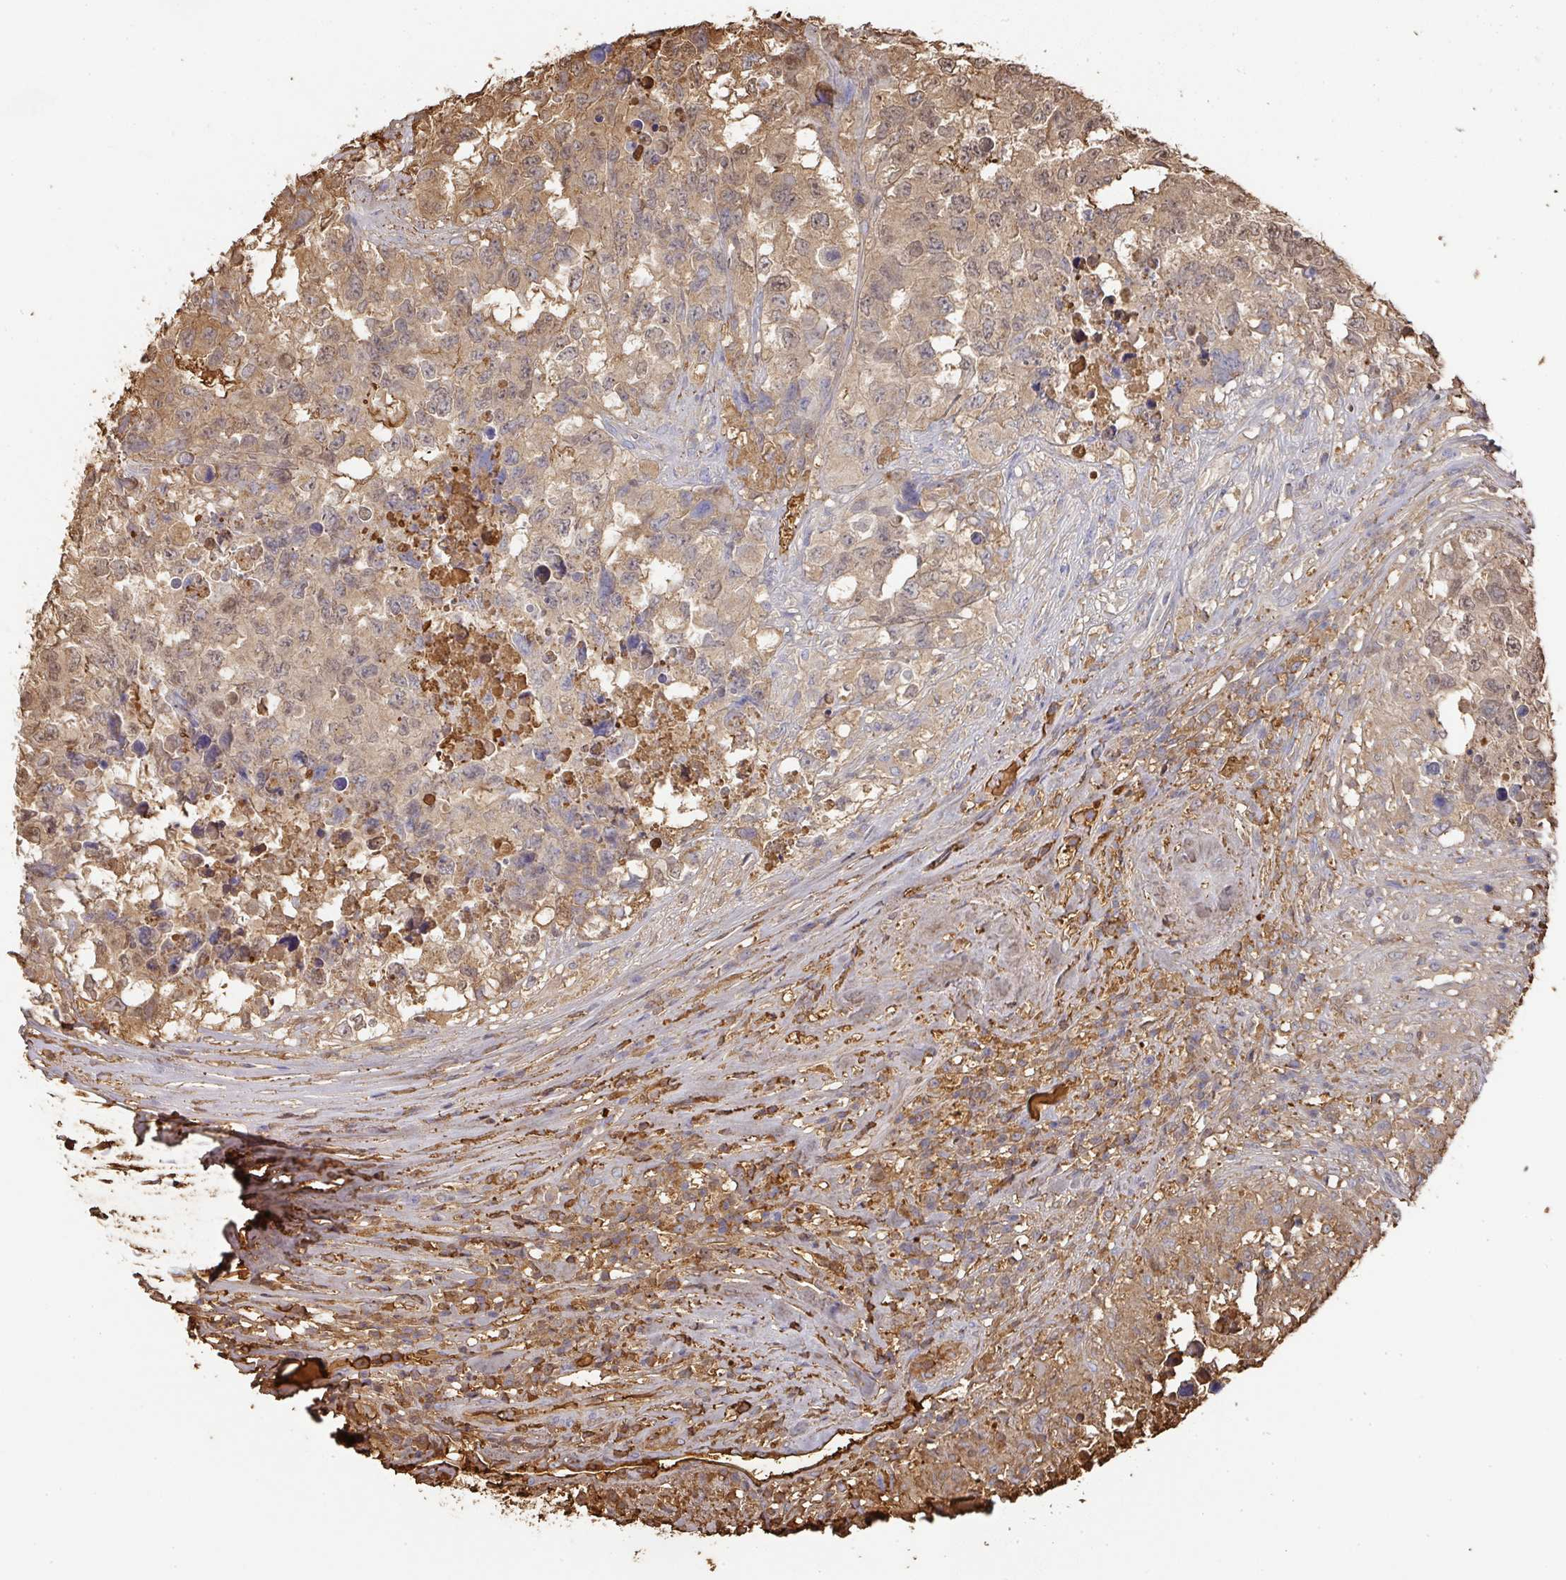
{"staining": {"intensity": "moderate", "quantity": ">75%", "location": "cytoplasmic/membranous,nuclear"}, "tissue": "testis cancer", "cell_type": "Tumor cells", "image_type": "cancer", "snomed": [{"axis": "morphology", "description": "Carcinoma, Embryonal, NOS"}, {"axis": "topography", "description": "Testis"}], "caption": "This histopathology image shows immunohistochemistry staining of human testis cancer, with medium moderate cytoplasmic/membranous and nuclear positivity in about >75% of tumor cells.", "gene": "ALB", "patient": {"sex": "male", "age": 83}}